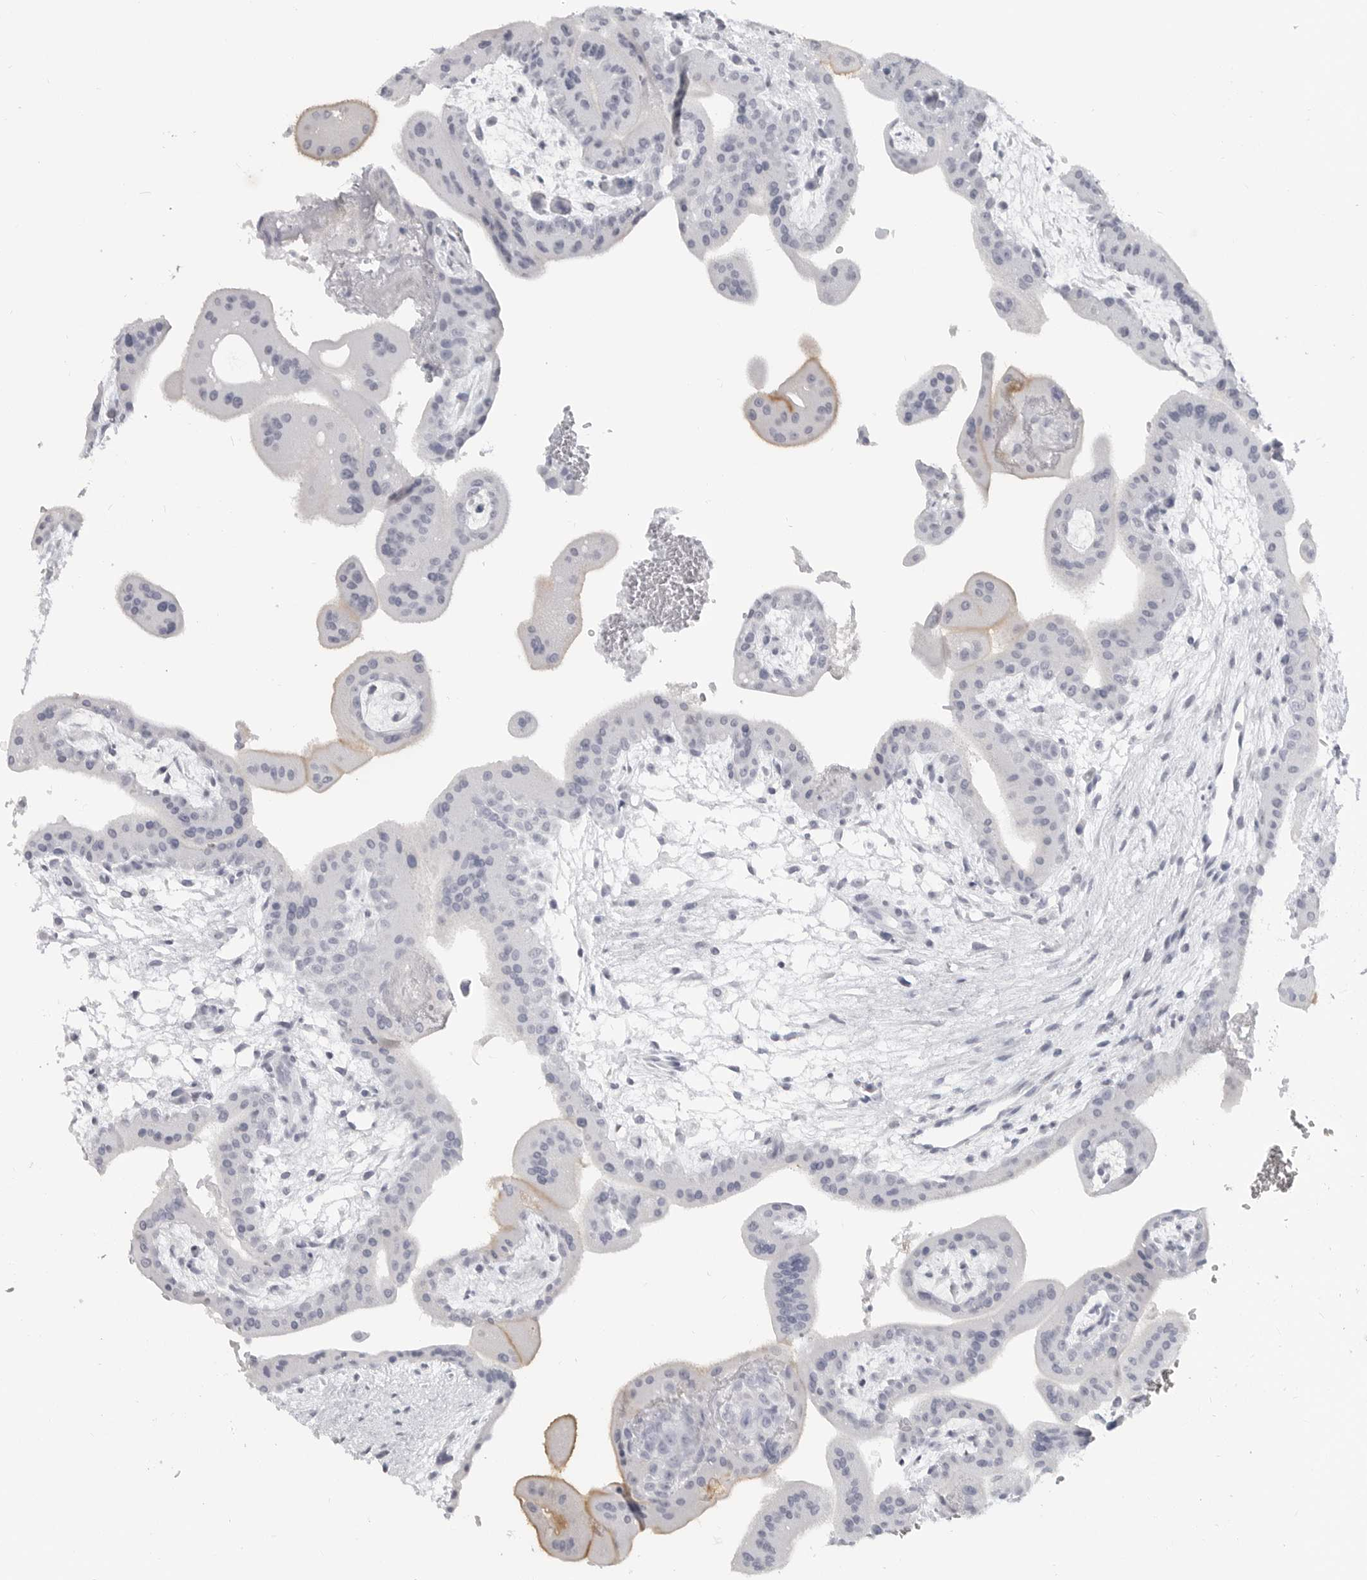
{"staining": {"intensity": "negative", "quantity": "none", "location": "none"}, "tissue": "placenta", "cell_type": "Decidual cells", "image_type": "normal", "snomed": [{"axis": "morphology", "description": "Normal tissue, NOS"}, {"axis": "topography", "description": "Placenta"}], "caption": "A high-resolution histopathology image shows immunohistochemistry (IHC) staining of benign placenta, which exhibits no significant staining in decidual cells.", "gene": "LY6D", "patient": {"sex": "female", "age": 35}}